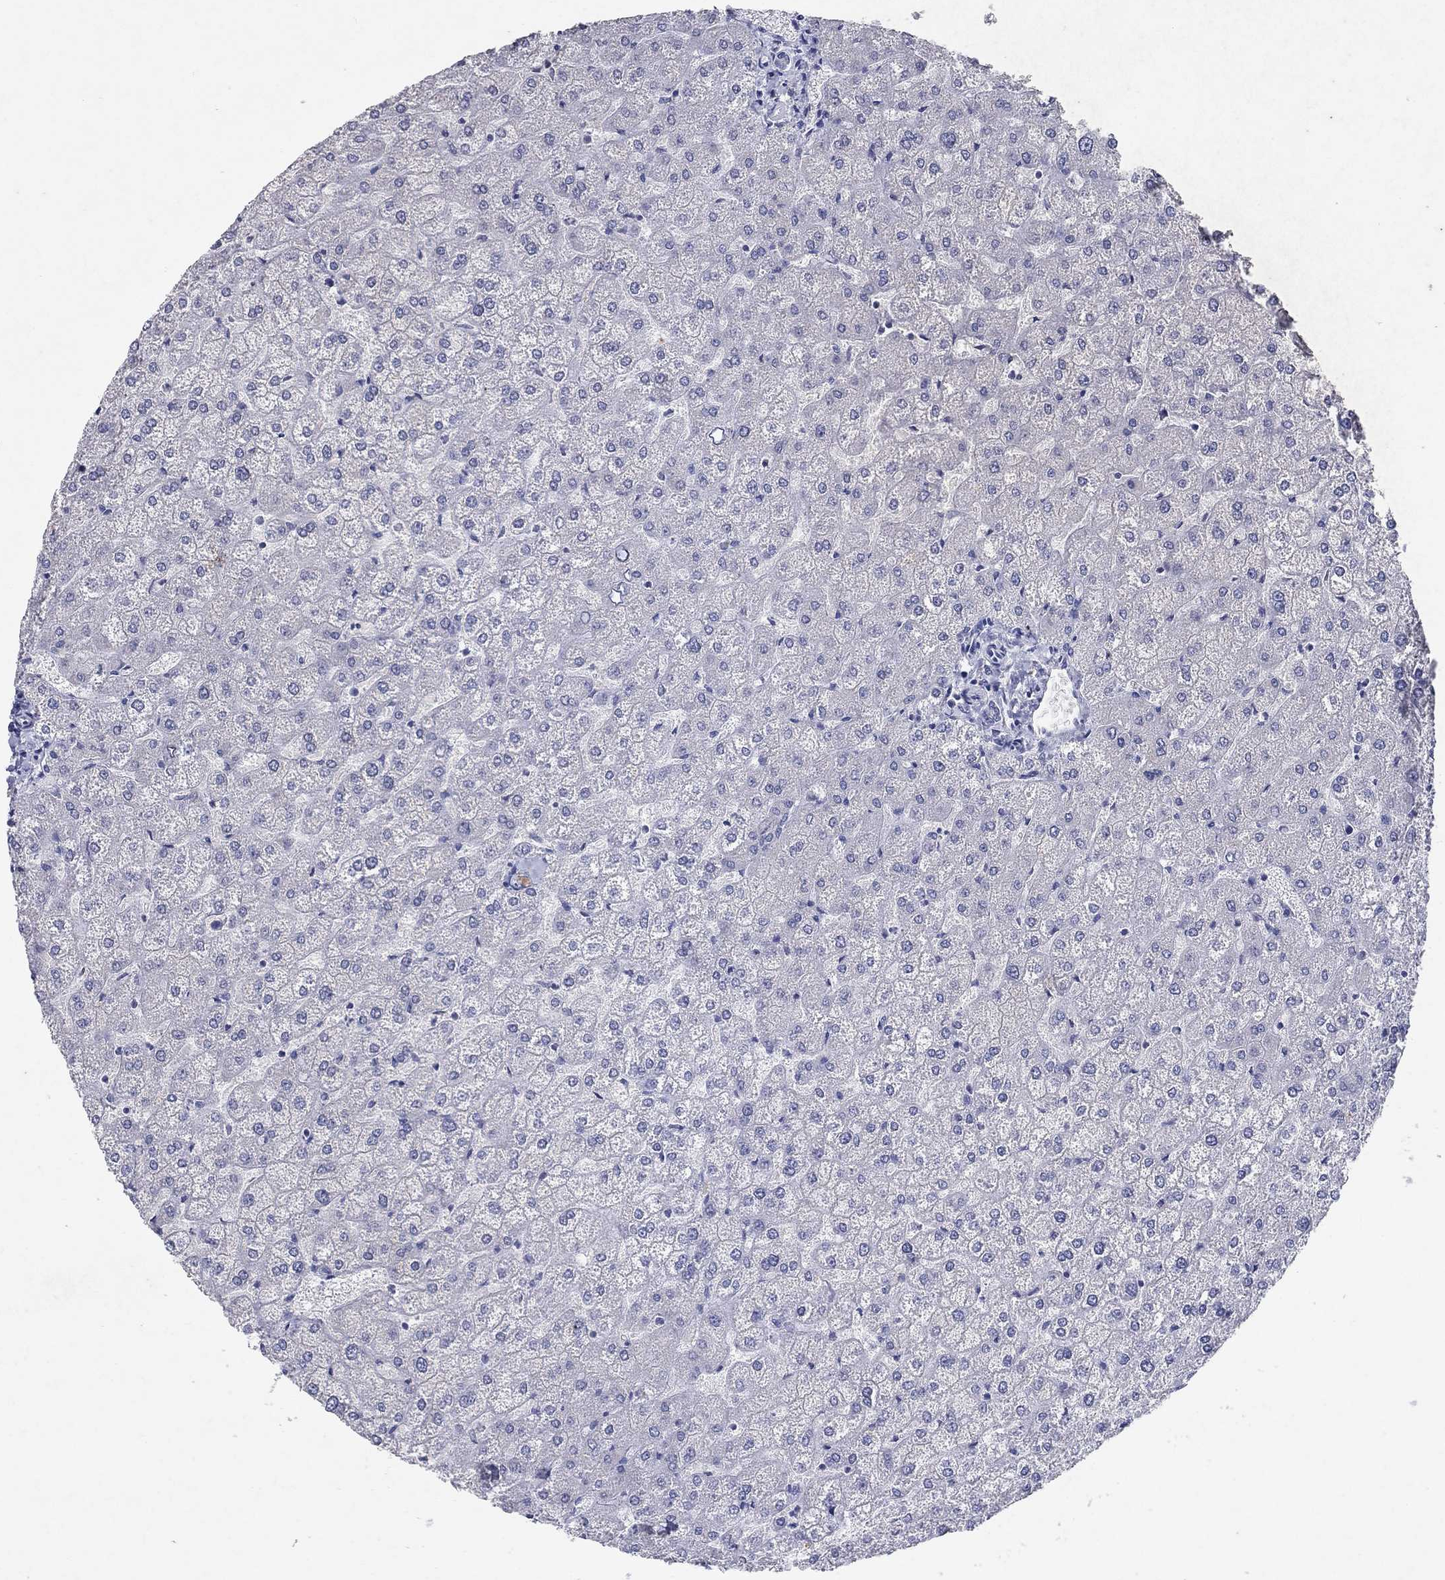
{"staining": {"intensity": "negative", "quantity": "none", "location": "none"}, "tissue": "liver", "cell_type": "Cholangiocytes", "image_type": "normal", "snomed": [{"axis": "morphology", "description": "Normal tissue, NOS"}, {"axis": "topography", "description": "Liver"}], "caption": "This is a micrograph of immunohistochemistry staining of unremarkable liver, which shows no positivity in cholangiocytes. (DAB (3,3'-diaminobenzidine) IHC with hematoxylin counter stain).", "gene": "KRT40", "patient": {"sex": "female", "age": 32}}